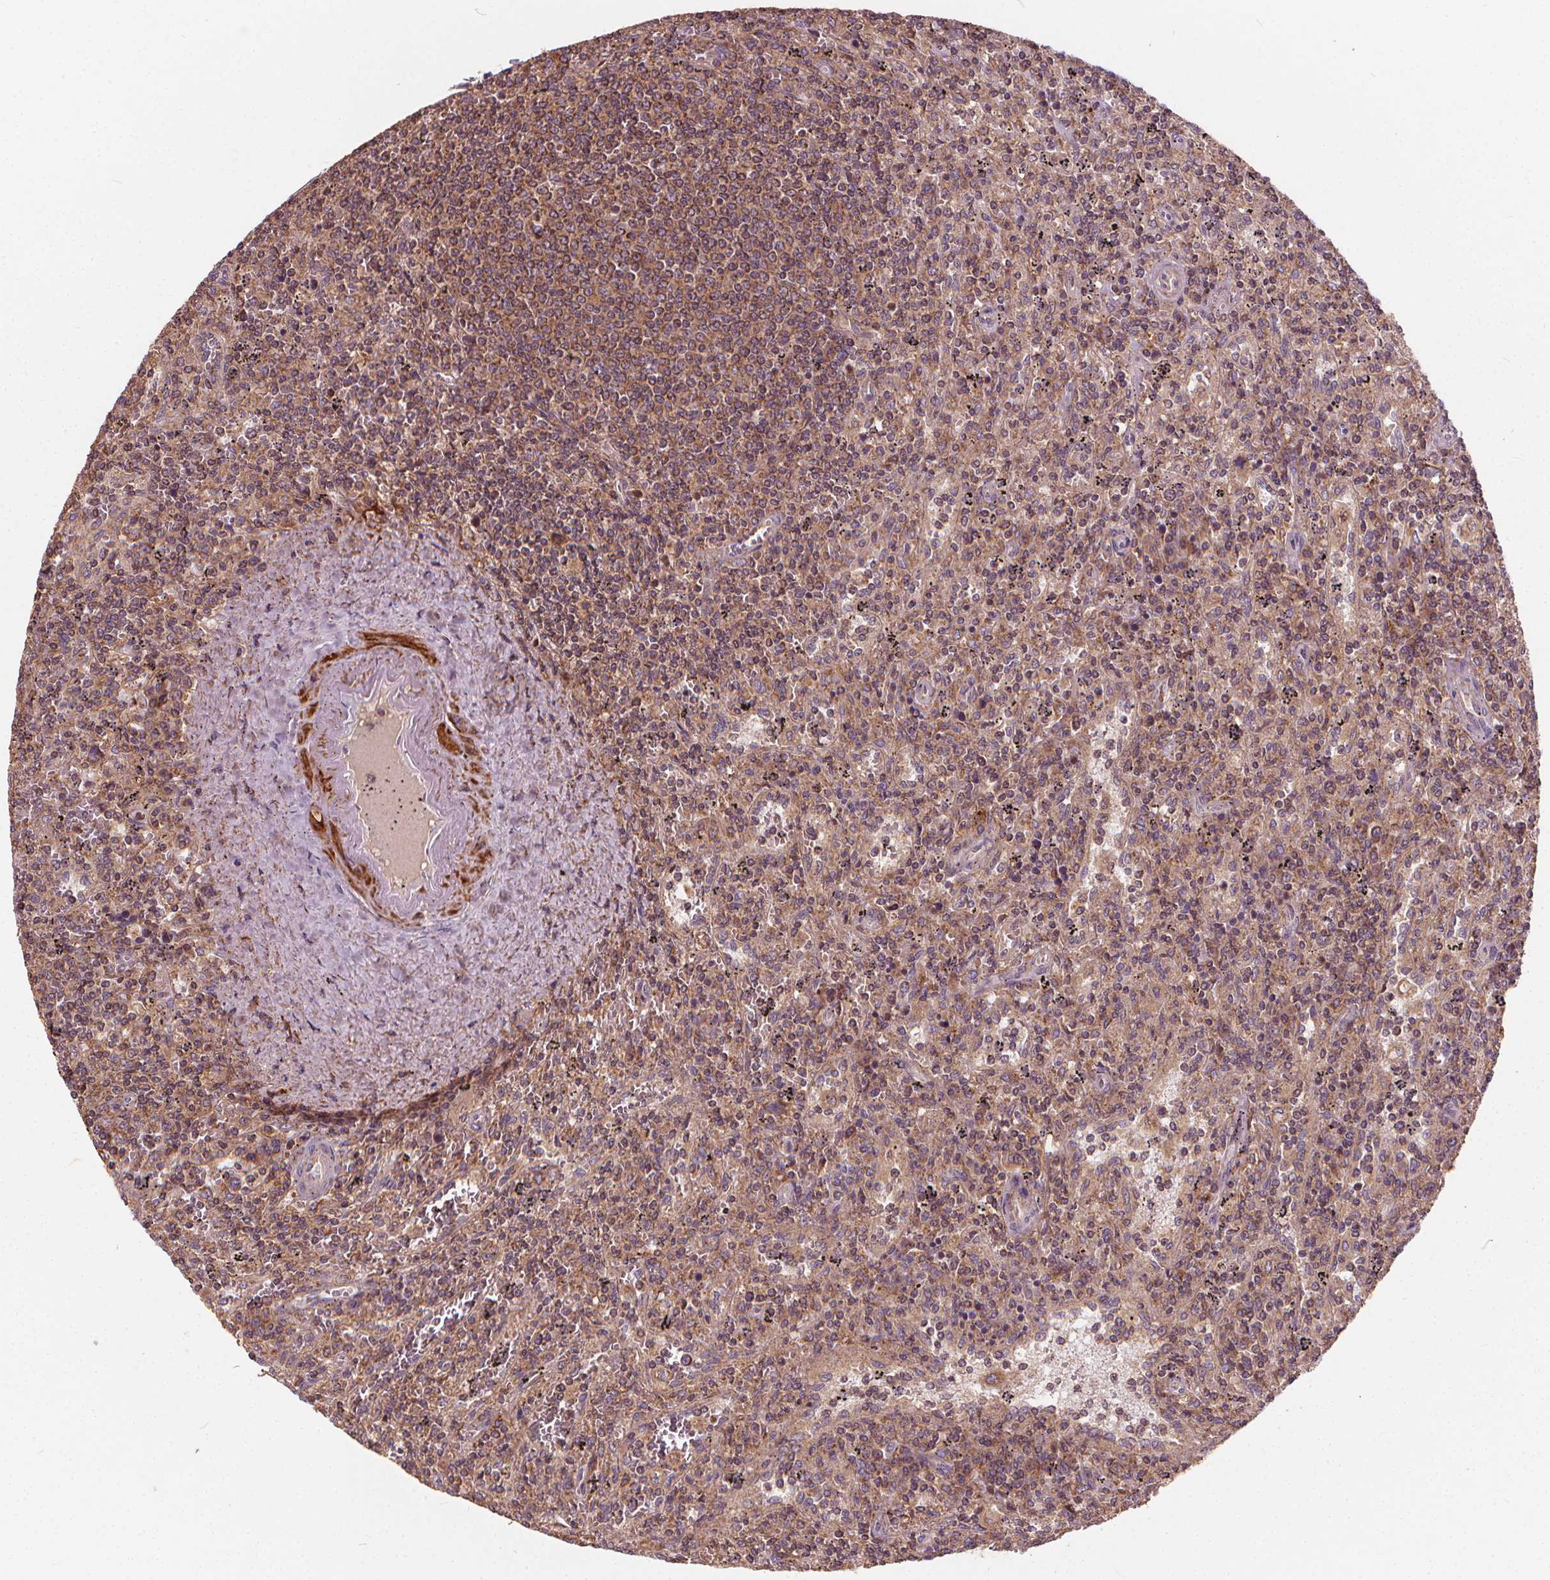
{"staining": {"intensity": "moderate", "quantity": ">75%", "location": "cytoplasmic/membranous"}, "tissue": "lymphoma", "cell_type": "Tumor cells", "image_type": "cancer", "snomed": [{"axis": "morphology", "description": "Malignant lymphoma, non-Hodgkin's type, Low grade"}, {"axis": "topography", "description": "Spleen"}], "caption": "Immunohistochemistry (IHC) of human low-grade malignant lymphoma, non-Hodgkin's type displays medium levels of moderate cytoplasmic/membranous staining in about >75% of tumor cells.", "gene": "ORAI2", "patient": {"sex": "male", "age": 62}}